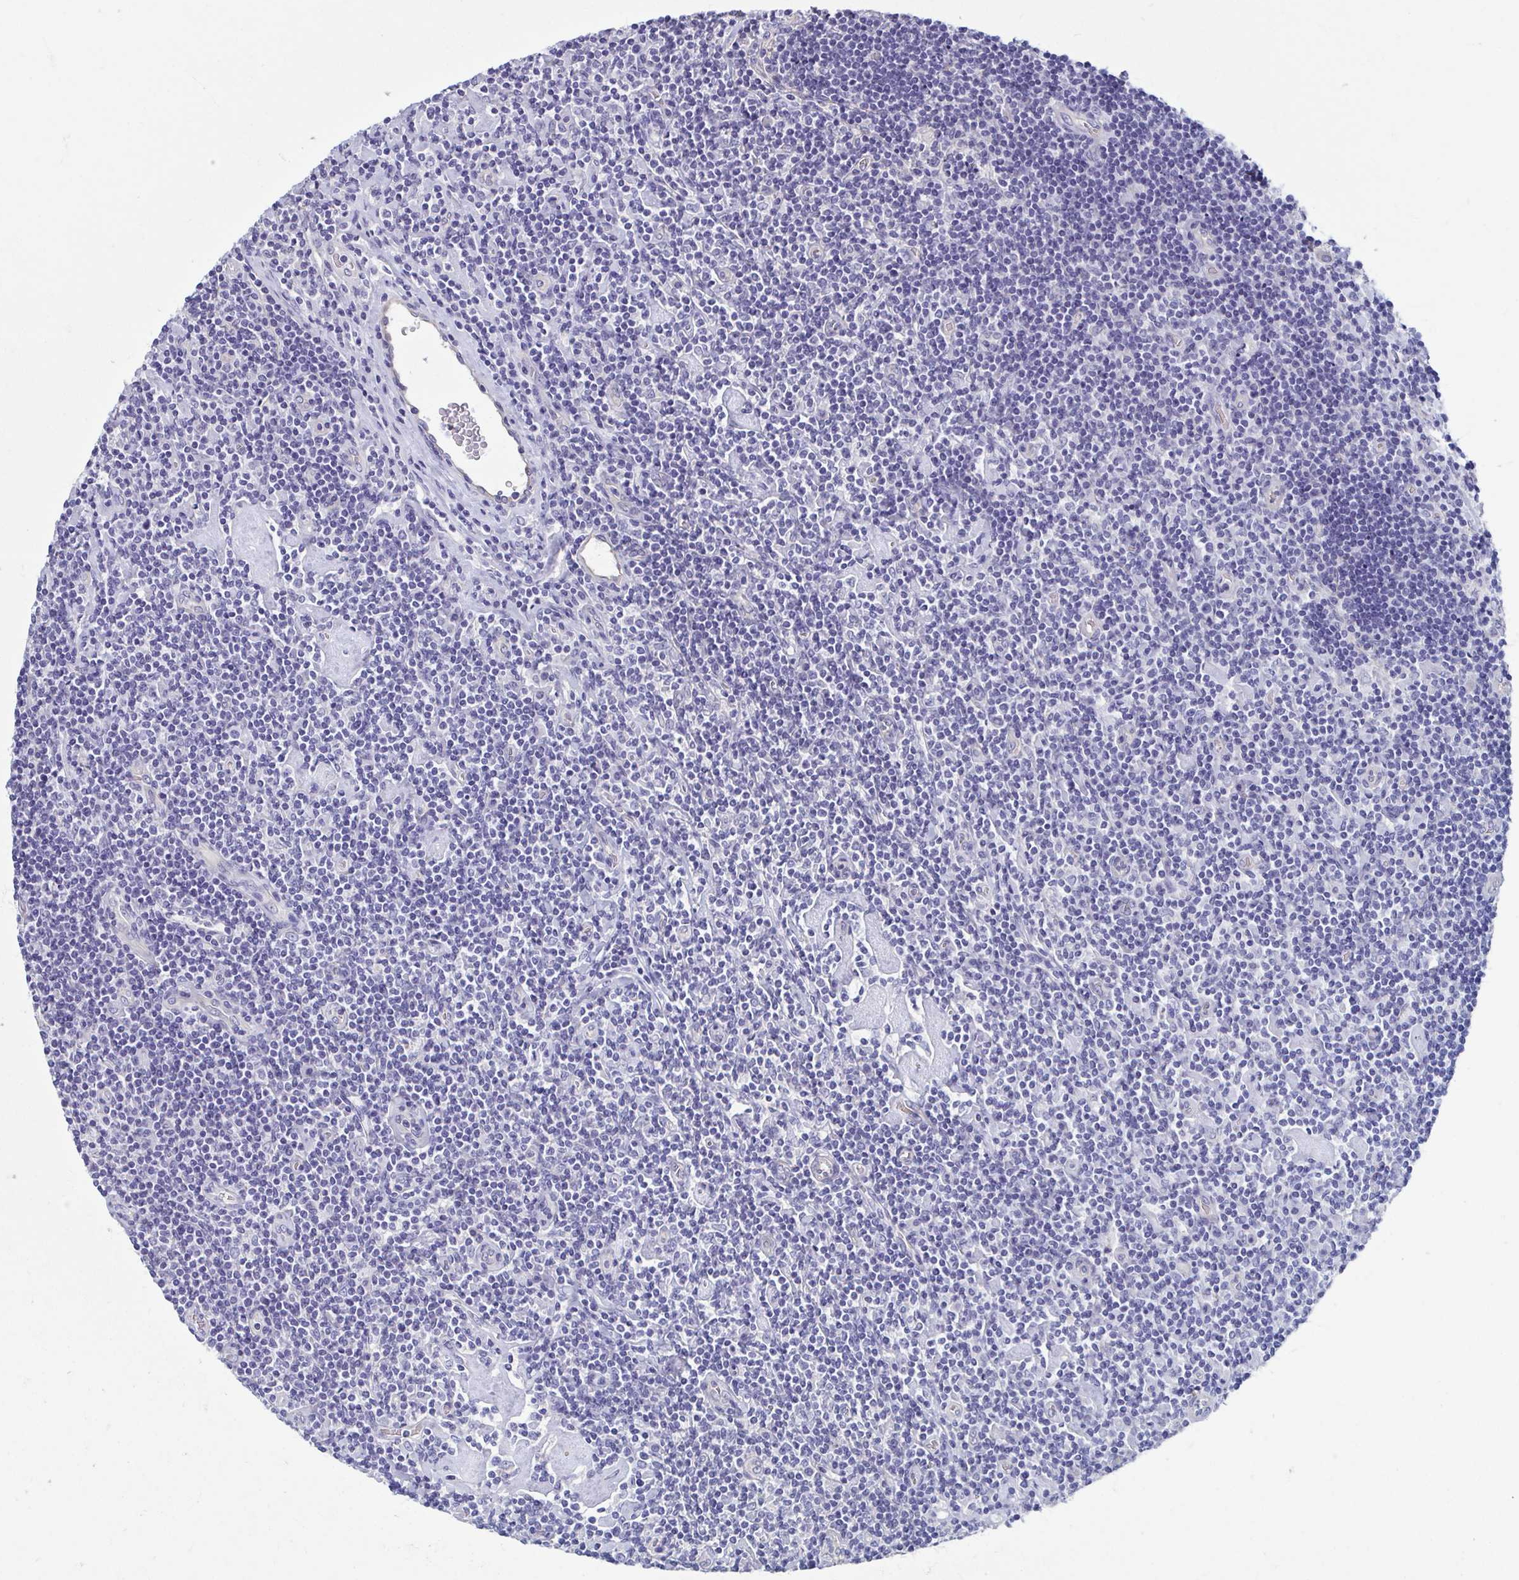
{"staining": {"intensity": "negative", "quantity": "none", "location": "none"}, "tissue": "lymphoma", "cell_type": "Tumor cells", "image_type": "cancer", "snomed": [{"axis": "morphology", "description": "Hodgkin's disease, NOS"}, {"axis": "topography", "description": "Lymph node"}], "caption": "A high-resolution histopathology image shows IHC staining of Hodgkin's disease, which displays no significant staining in tumor cells.", "gene": "MORC4", "patient": {"sex": "male", "age": 40}}